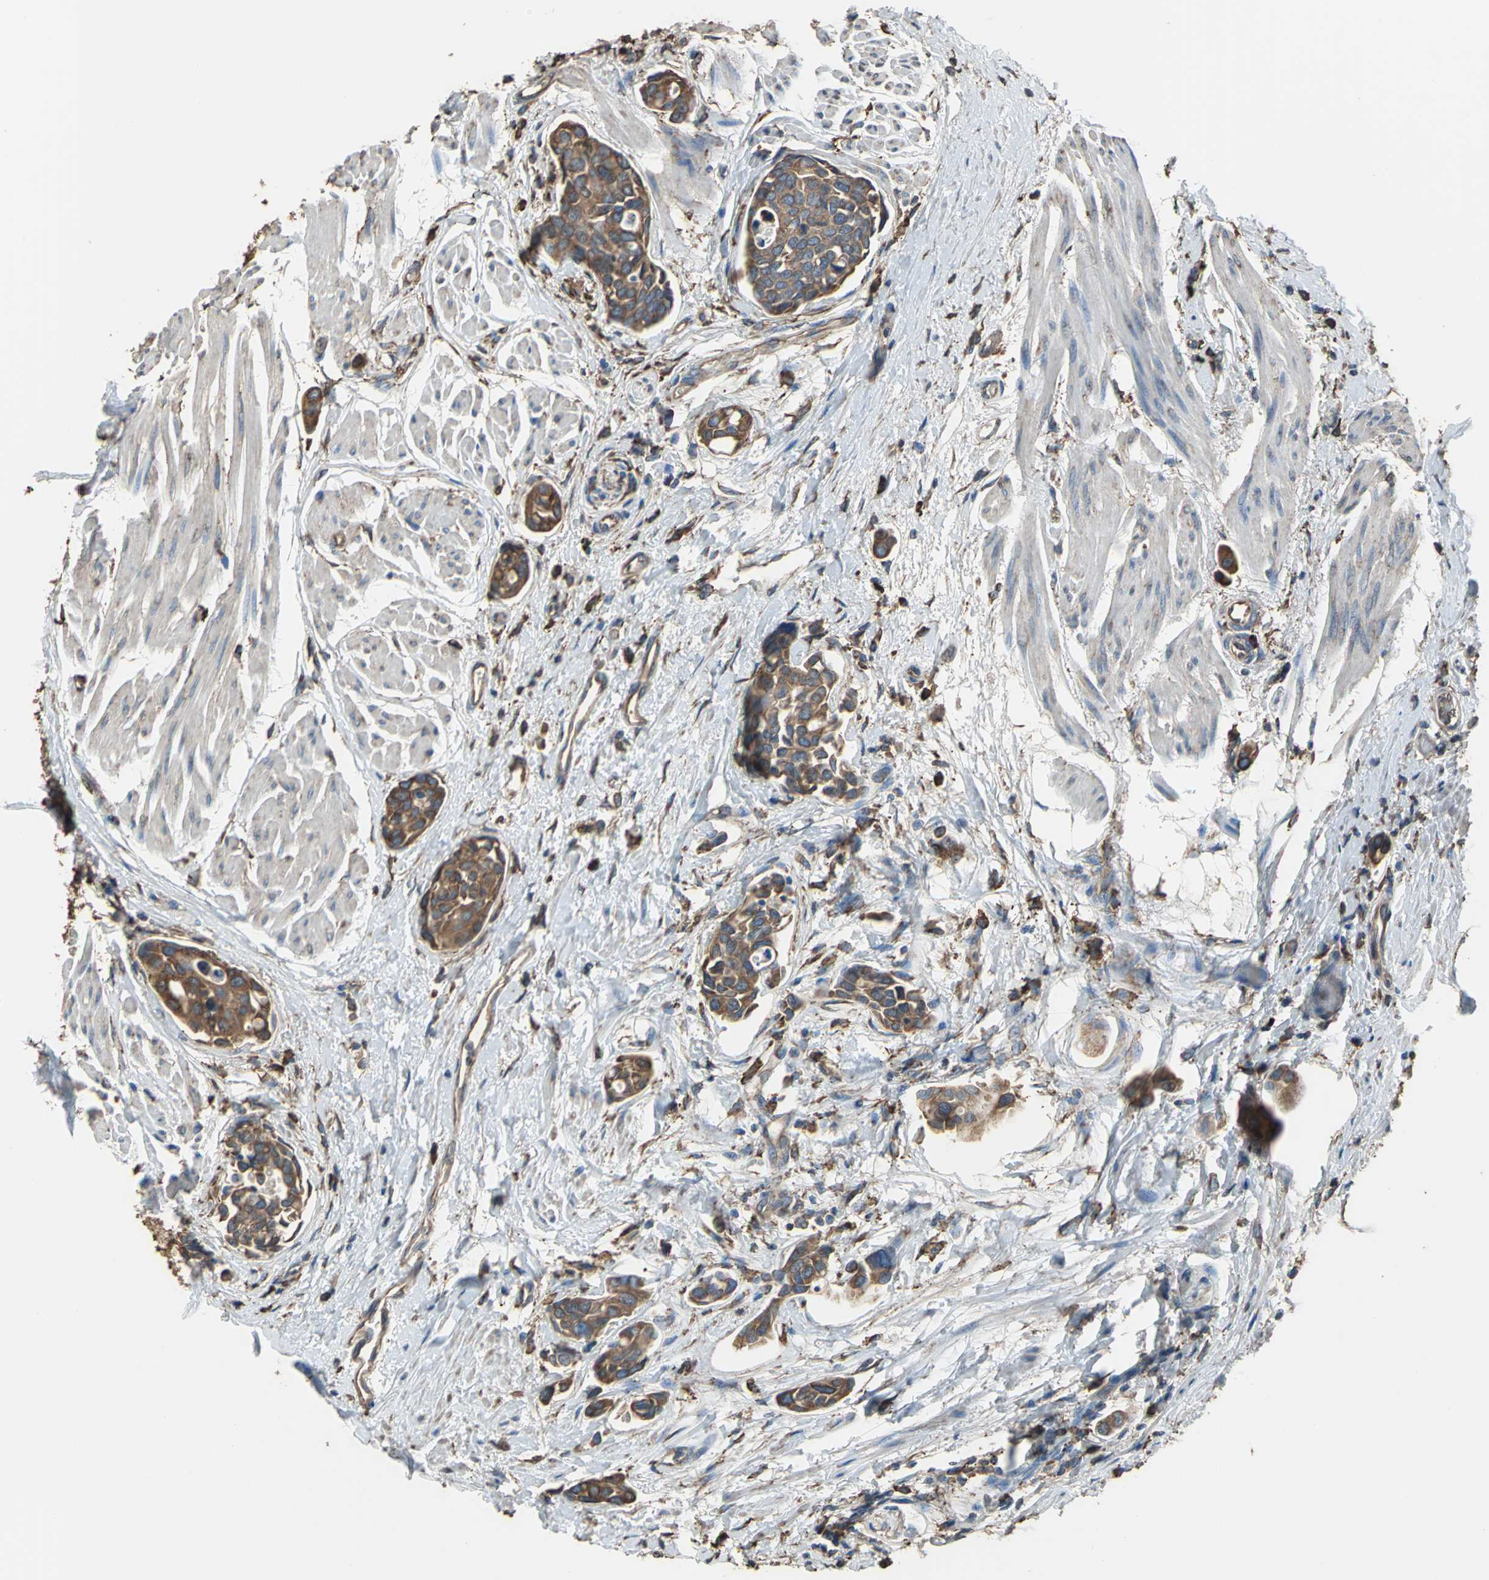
{"staining": {"intensity": "strong", "quantity": ">75%", "location": "cytoplasmic/membranous"}, "tissue": "urothelial cancer", "cell_type": "Tumor cells", "image_type": "cancer", "snomed": [{"axis": "morphology", "description": "Urothelial carcinoma, High grade"}, {"axis": "topography", "description": "Urinary bladder"}], "caption": "High-grade urothelial carcinoma tissue demonstrates strong cytoplasmic/membranous positivity in about >75% of tumor cells, visualized by immunohistochemistry.", "gene": "GPANK1", "patient": {"sex": "male", "age": 78}}